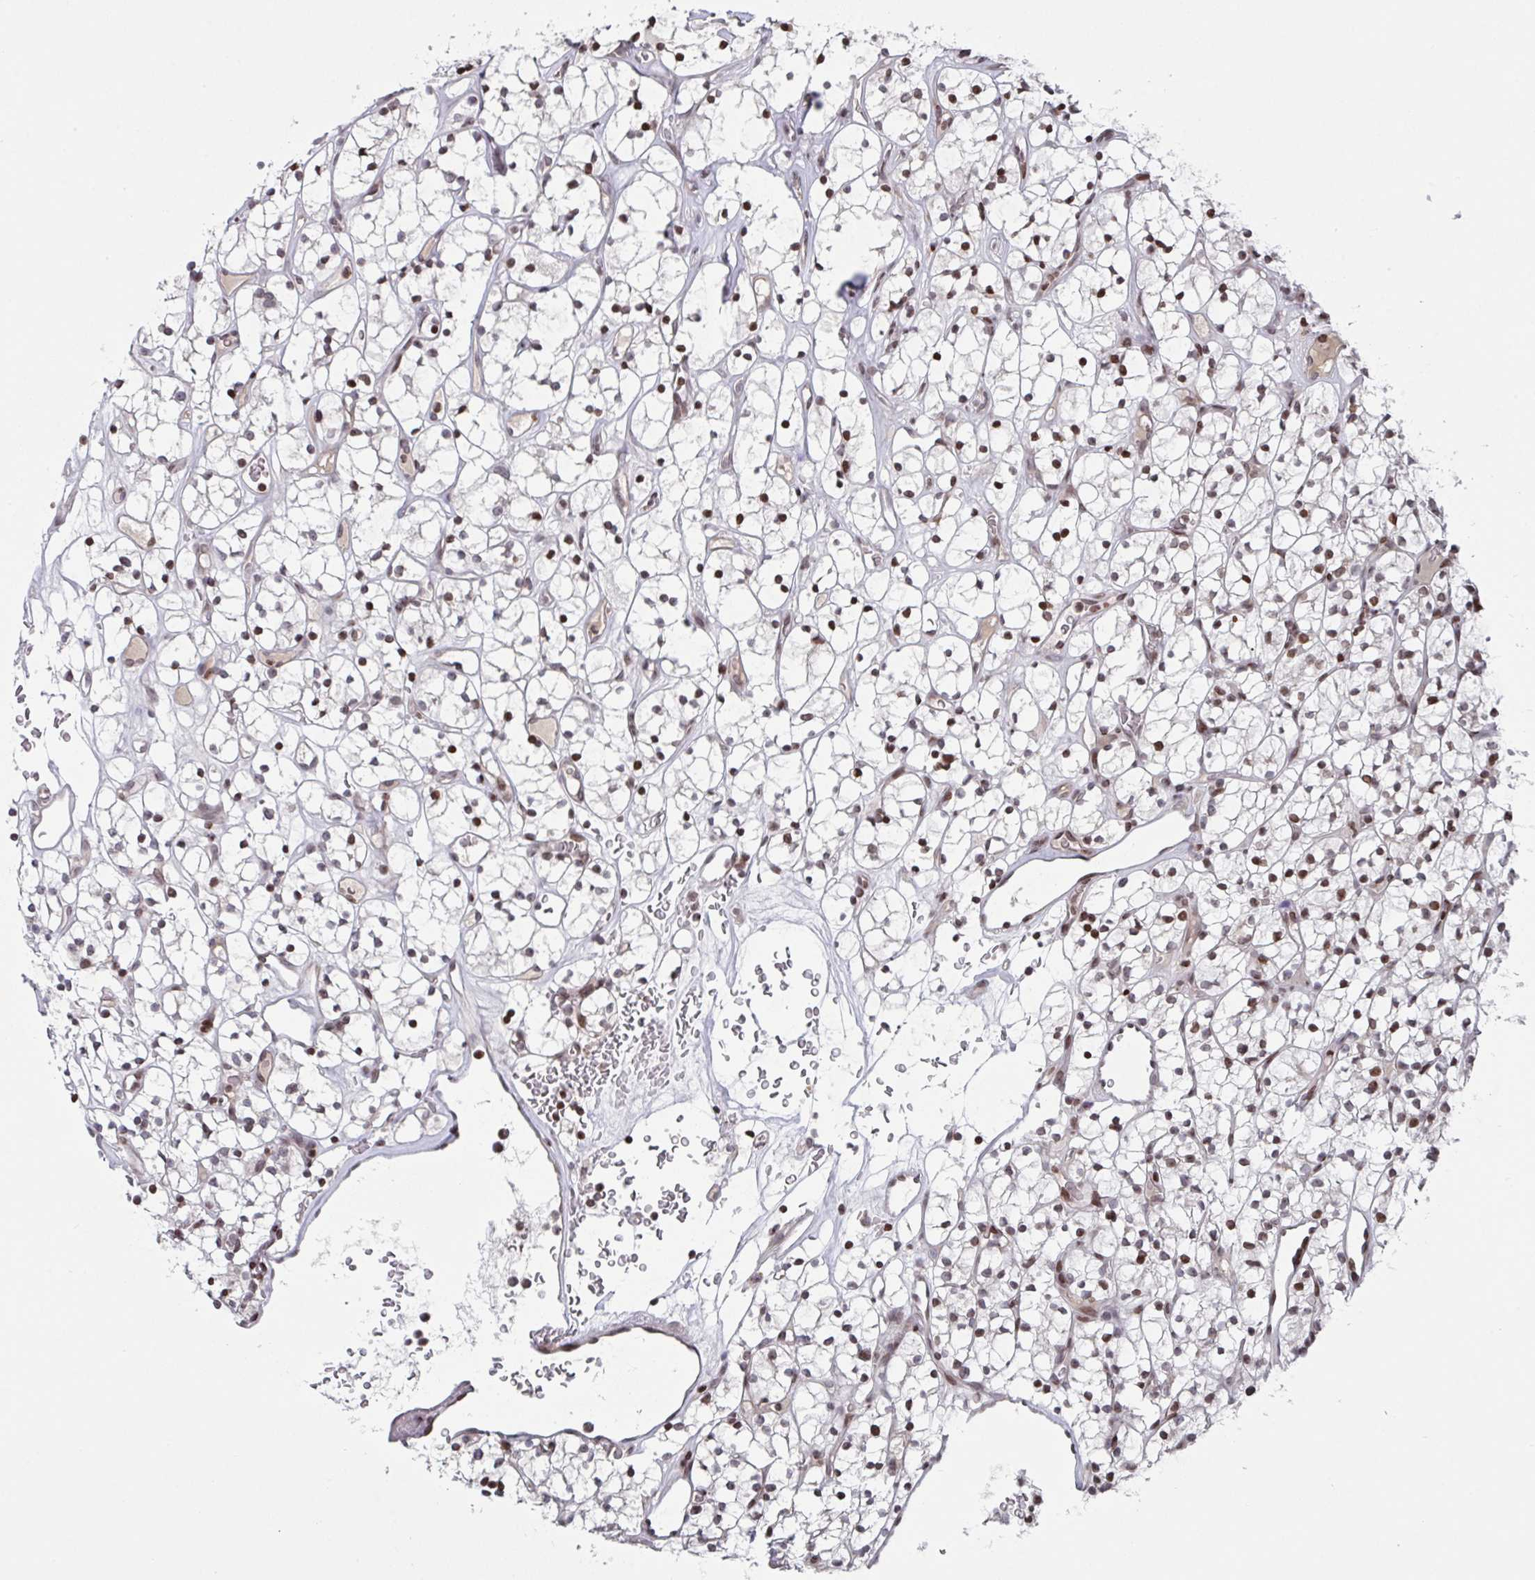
{"staining": {"intensity": "moderate", "quantity": "<25%", "location": "nuclear"}, "tissue": "renal cancer", "cell_type": "Tumor cells", "image_type": "cancer", "snomed": [{"axis": "morphology", "description": "Adenocarcinoma, NOS"}, {"axis": "topography", "description": "Kidney"}], "caption": "Brown immunohistochemical staining in renal cancer (adenocarcinoma) exhibits moderate nuclear positivity in approximately <25% of tumor cells. The protein is shown in brown color, while the nuclei are stained blue.", "gene": "PCDHB8", "patient": {"sex": "female", "age": 64}}